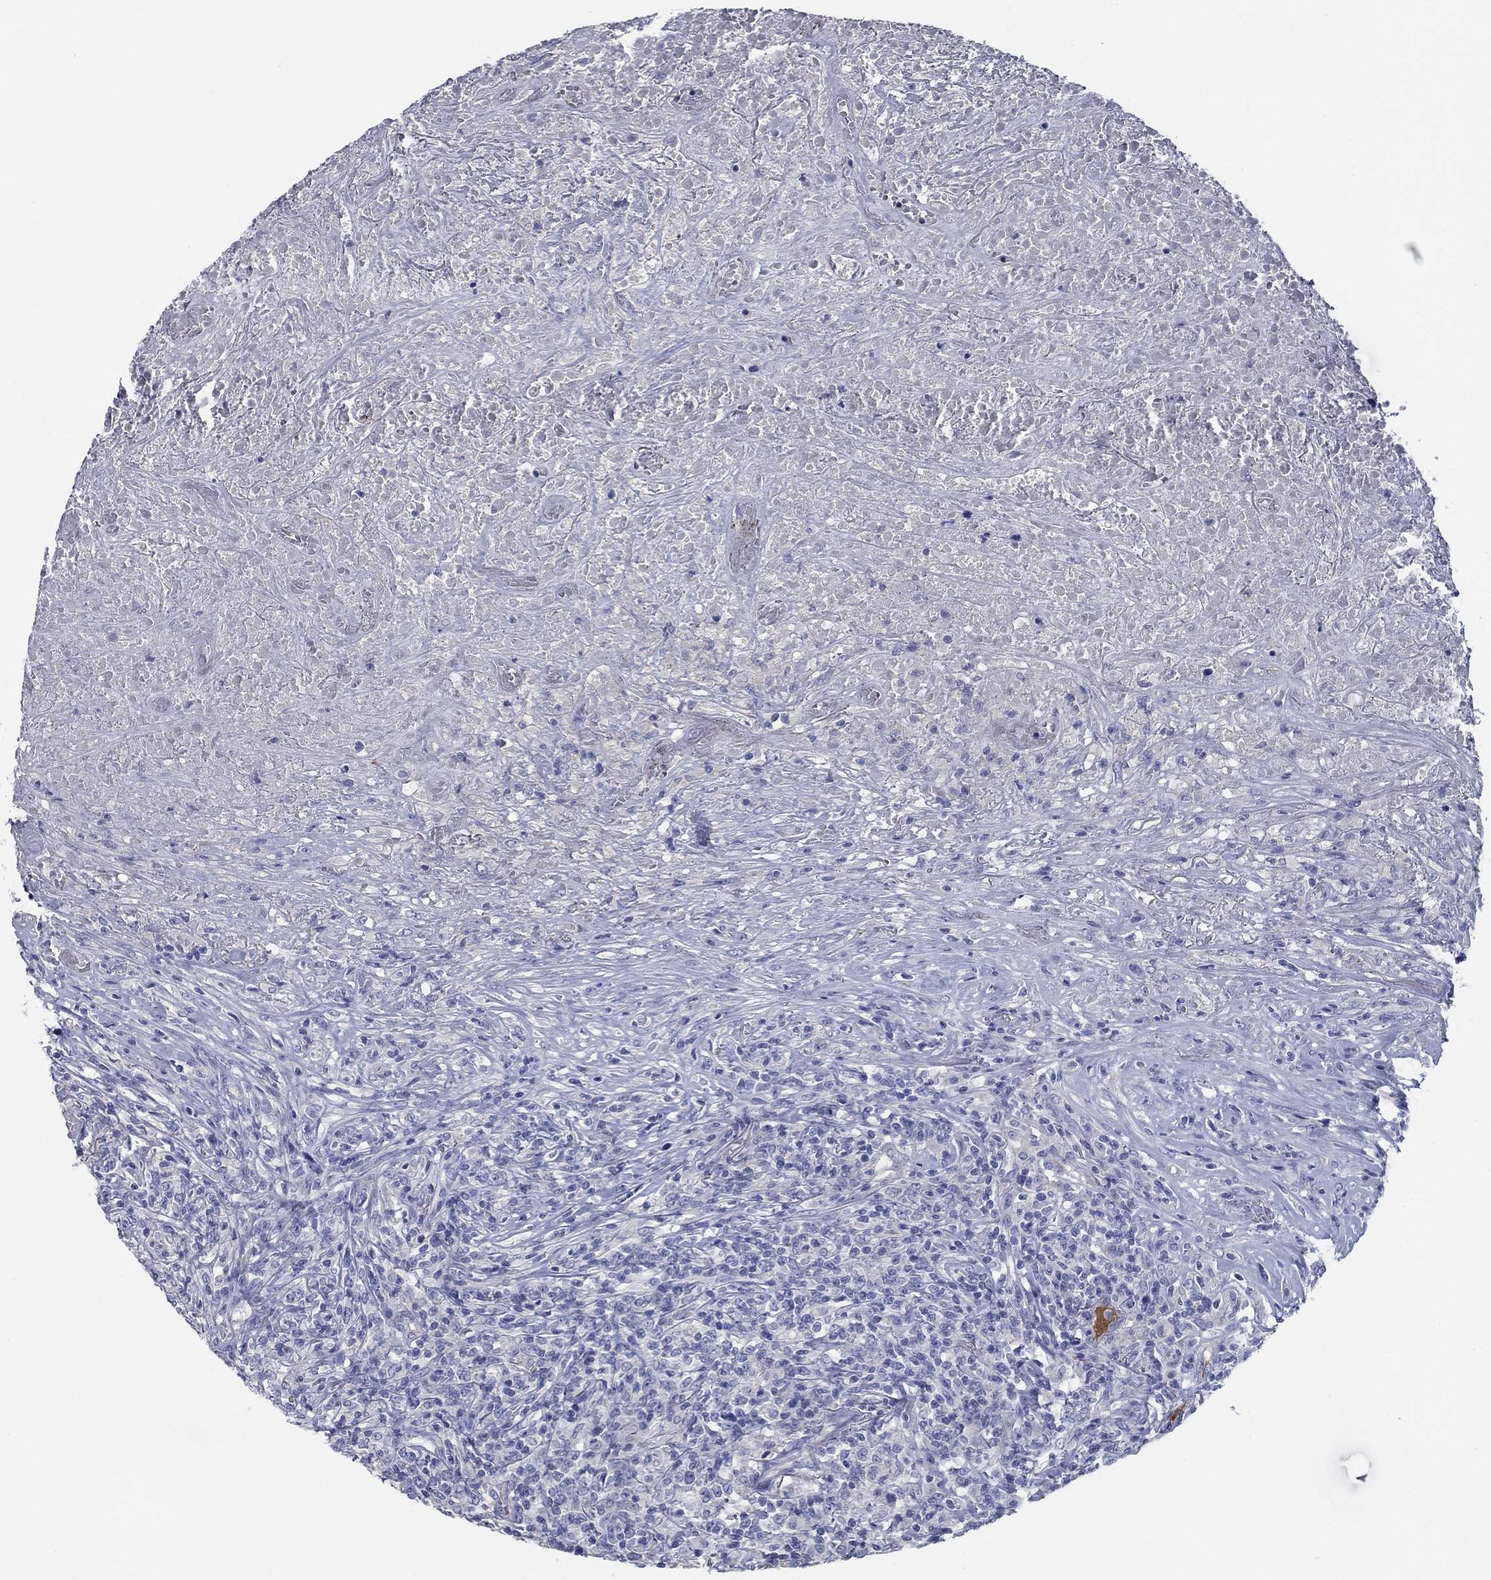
{"staining": {"intensity": "negative", "quantity": "none", "location": "none"}, "tissue": "lymphoma", "cell_type": "Tumor cells", "image_type": "cancer", "snomed": [{"axis": "morphology", "description": "Malignant lymphoma, non-Hodgkin's type, High grade"}, {"axis": "topography", "description": "Lung"}], "caption": "The micrograph reveals no significant staining in tumor cells of malignant lymphoma, non-Hodgkin's type (high-grade). (DAB (3,3'-diaminobenzidine) immunohistochemistry (IHC), high magnification).", "gene": "APOC3", "patient": {"sex": "male", "age": 79}}